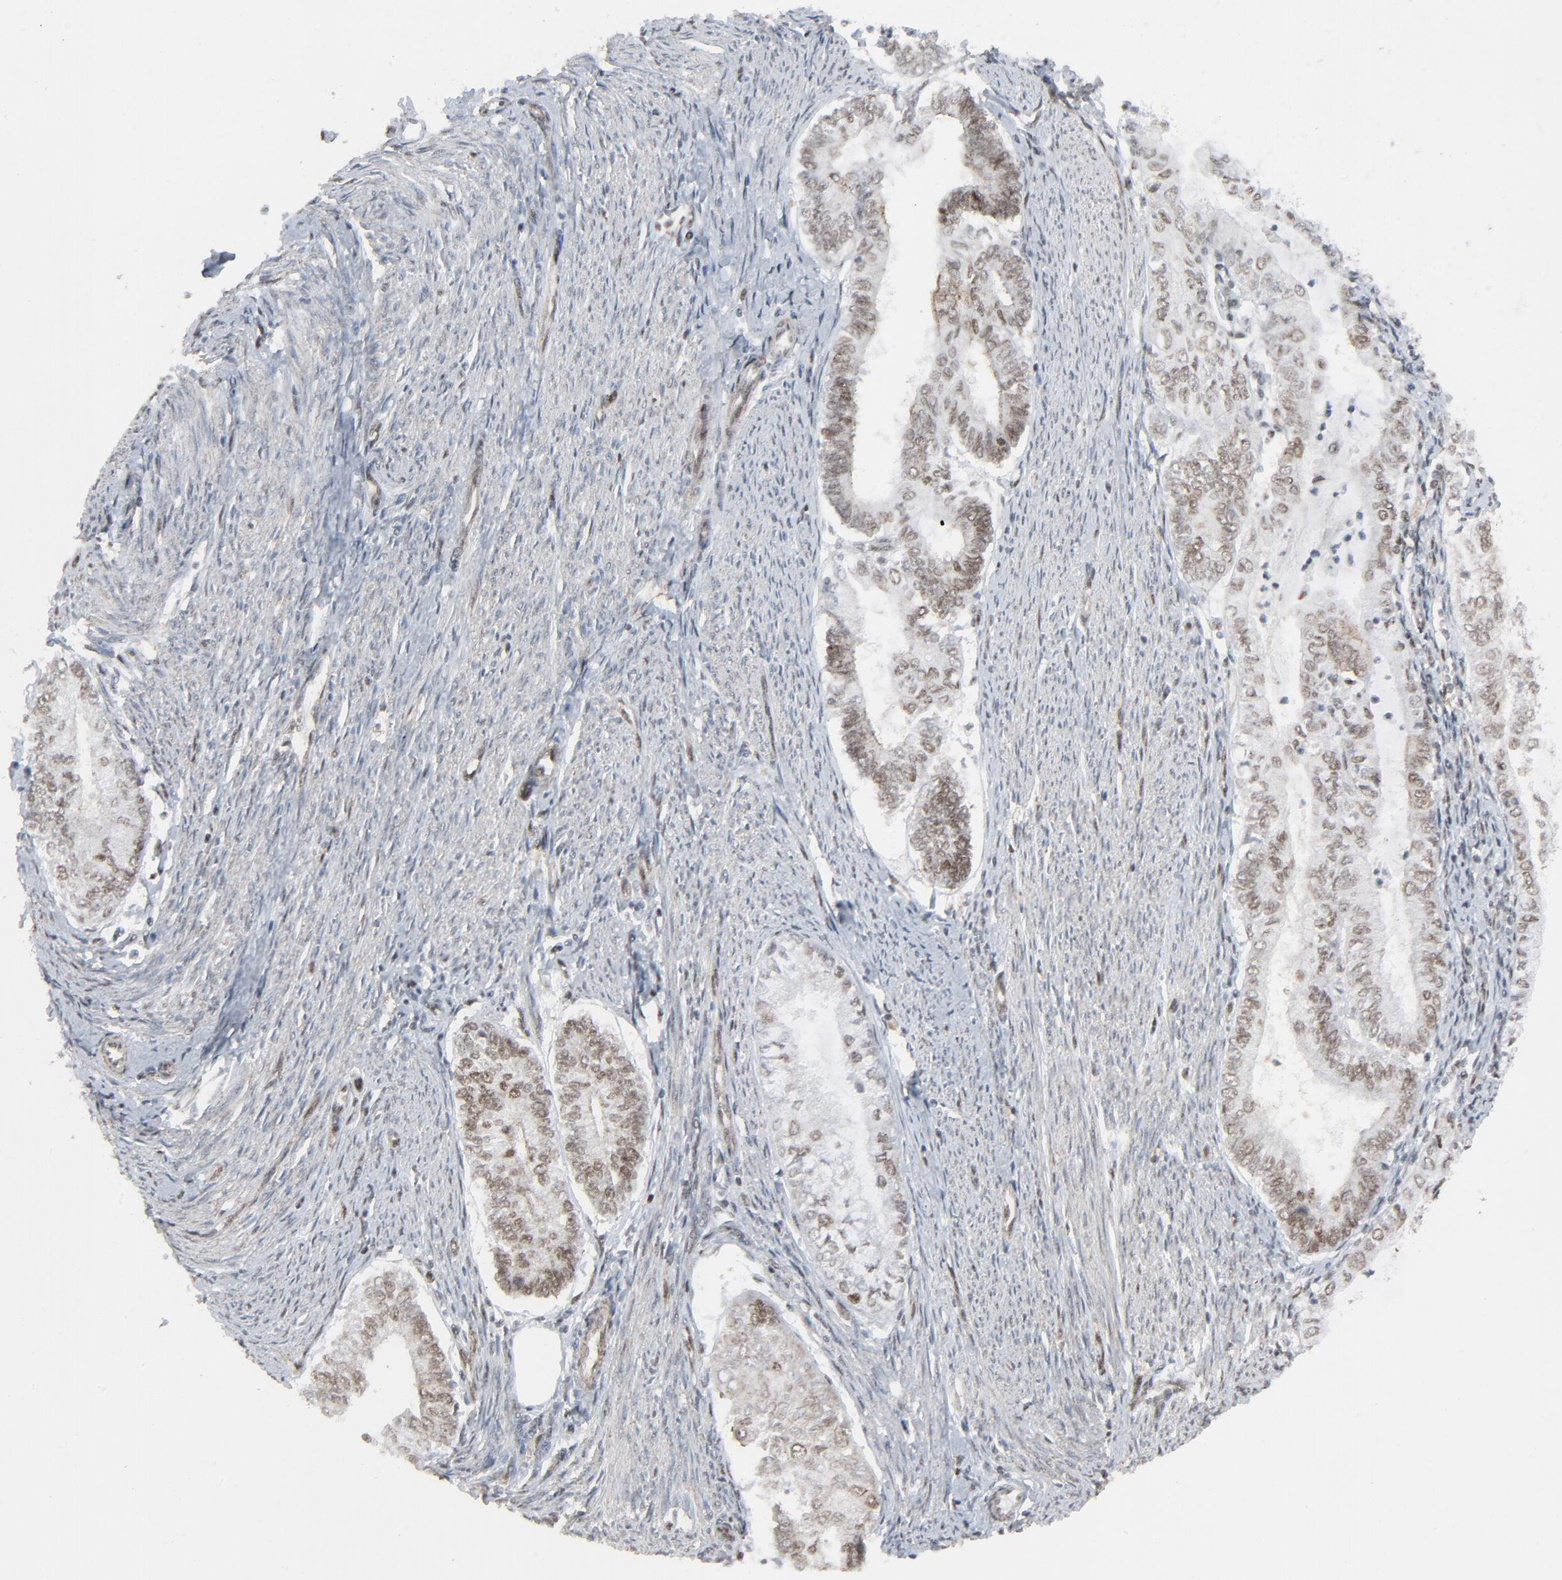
{"staining": {"intensity": "weak", "quantity": "<25%", "location": "nuclear"}, "tissue": "endometrial cancer", "cell_type": "Tumor cells", "image_type": "cancer", "snomed": [{"axis": "morphology", "description": "Adenocarcinoma, NOS"}, {"axis": "topography", "description": "Endometrium"}], "caption": "Tumor cells are negative for brown protein staining in endometrial adenocarcinoma.", "gene": "FBXO28", "patient": {"sex": "female", "age": 66}}